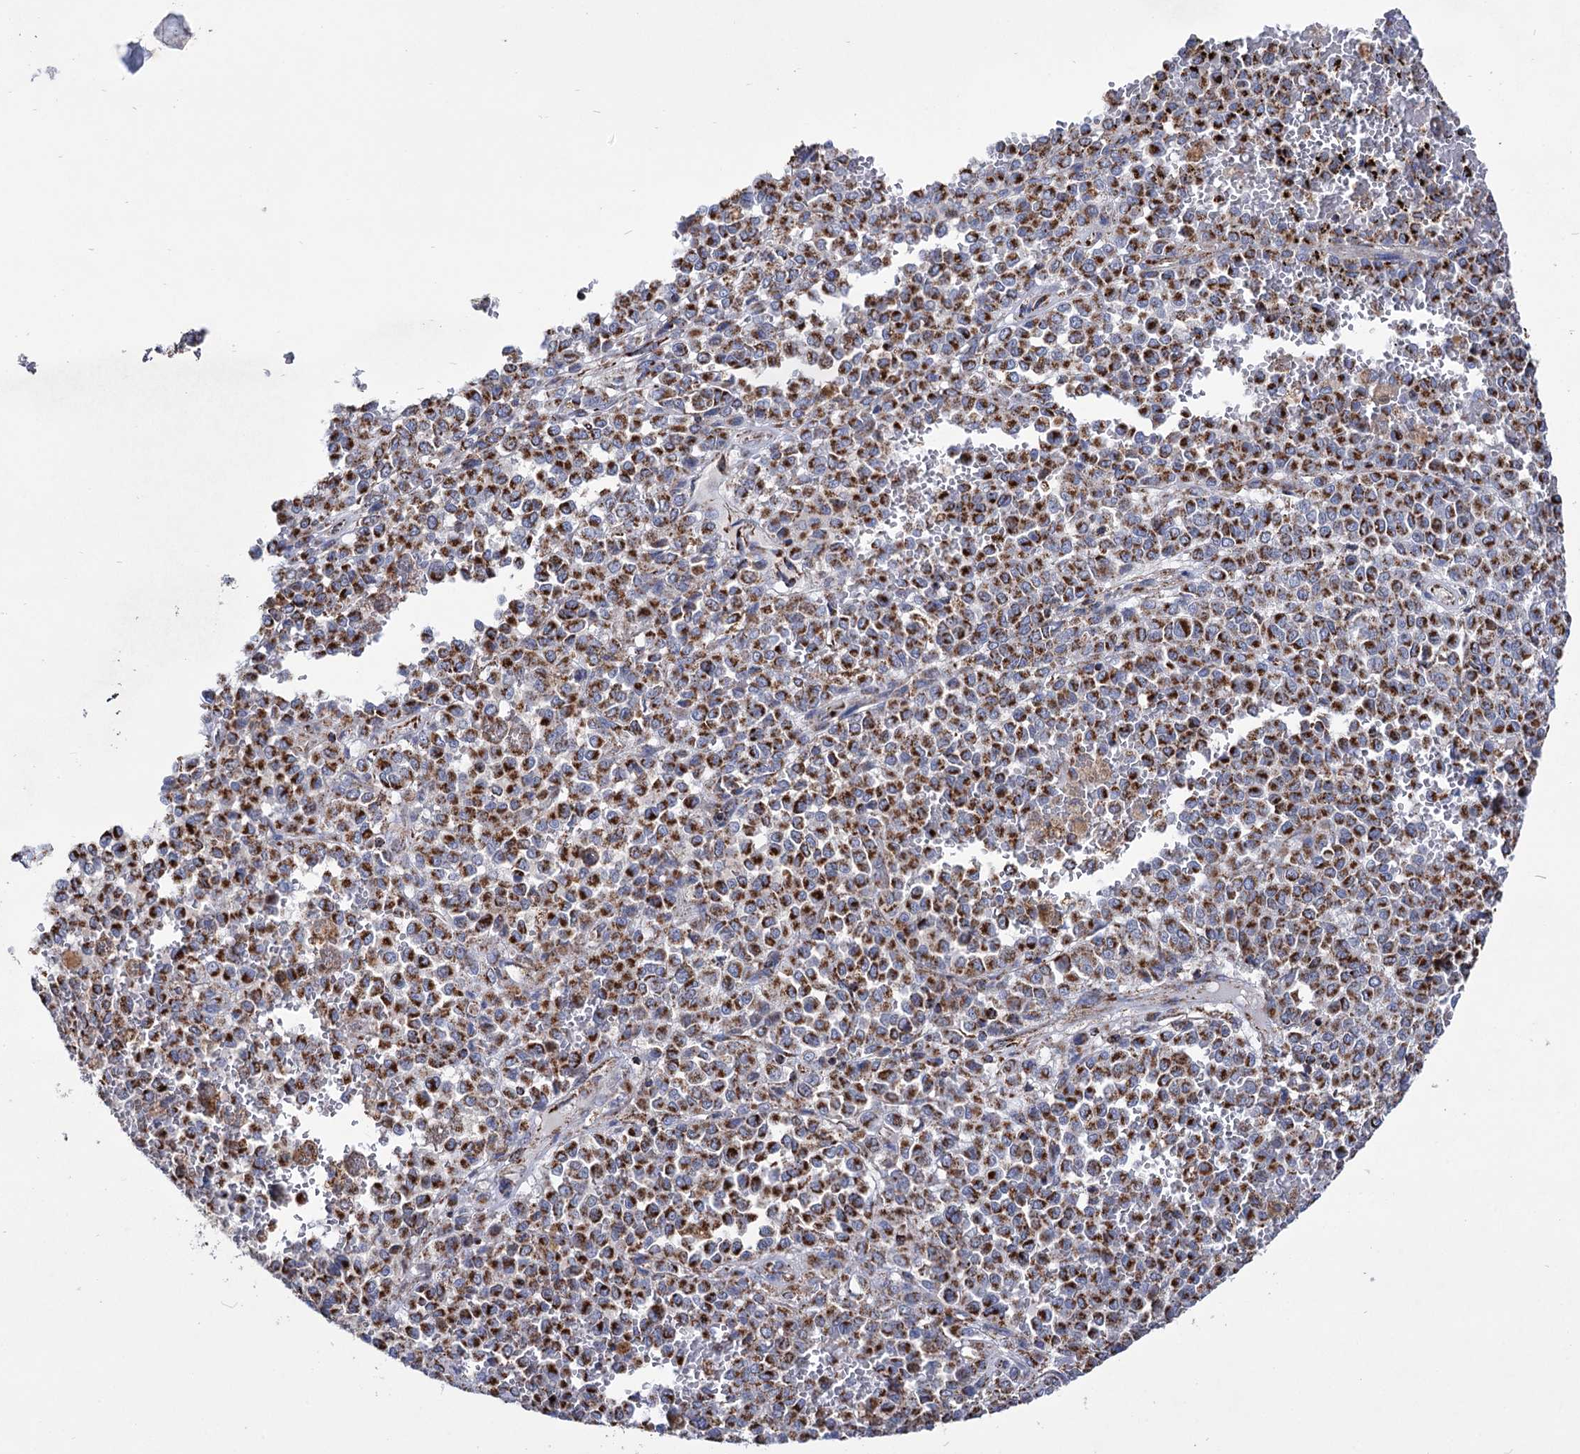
{"staining": {"intensity": "strong", "quantity": ">75%", "location": "cytoplasmic/membranous"}, "tissue": "melanoma", "cell_type": "Tumor cells", "image_type": "cancer", "snomed": [{"axis": "morphology", "description": "Malignant melanoma, Metastatic site"}, {"axis": "topography", "description": "Pancreas"}], "caption": "About >75% of tumor cells in human melanoma demonstrate strong cytoplasmic/membranous protein positivity as visualized by brown immunohistochemical staining.", "gene": "ABHD10", "patient": {"sex": "female", "age": 30}}